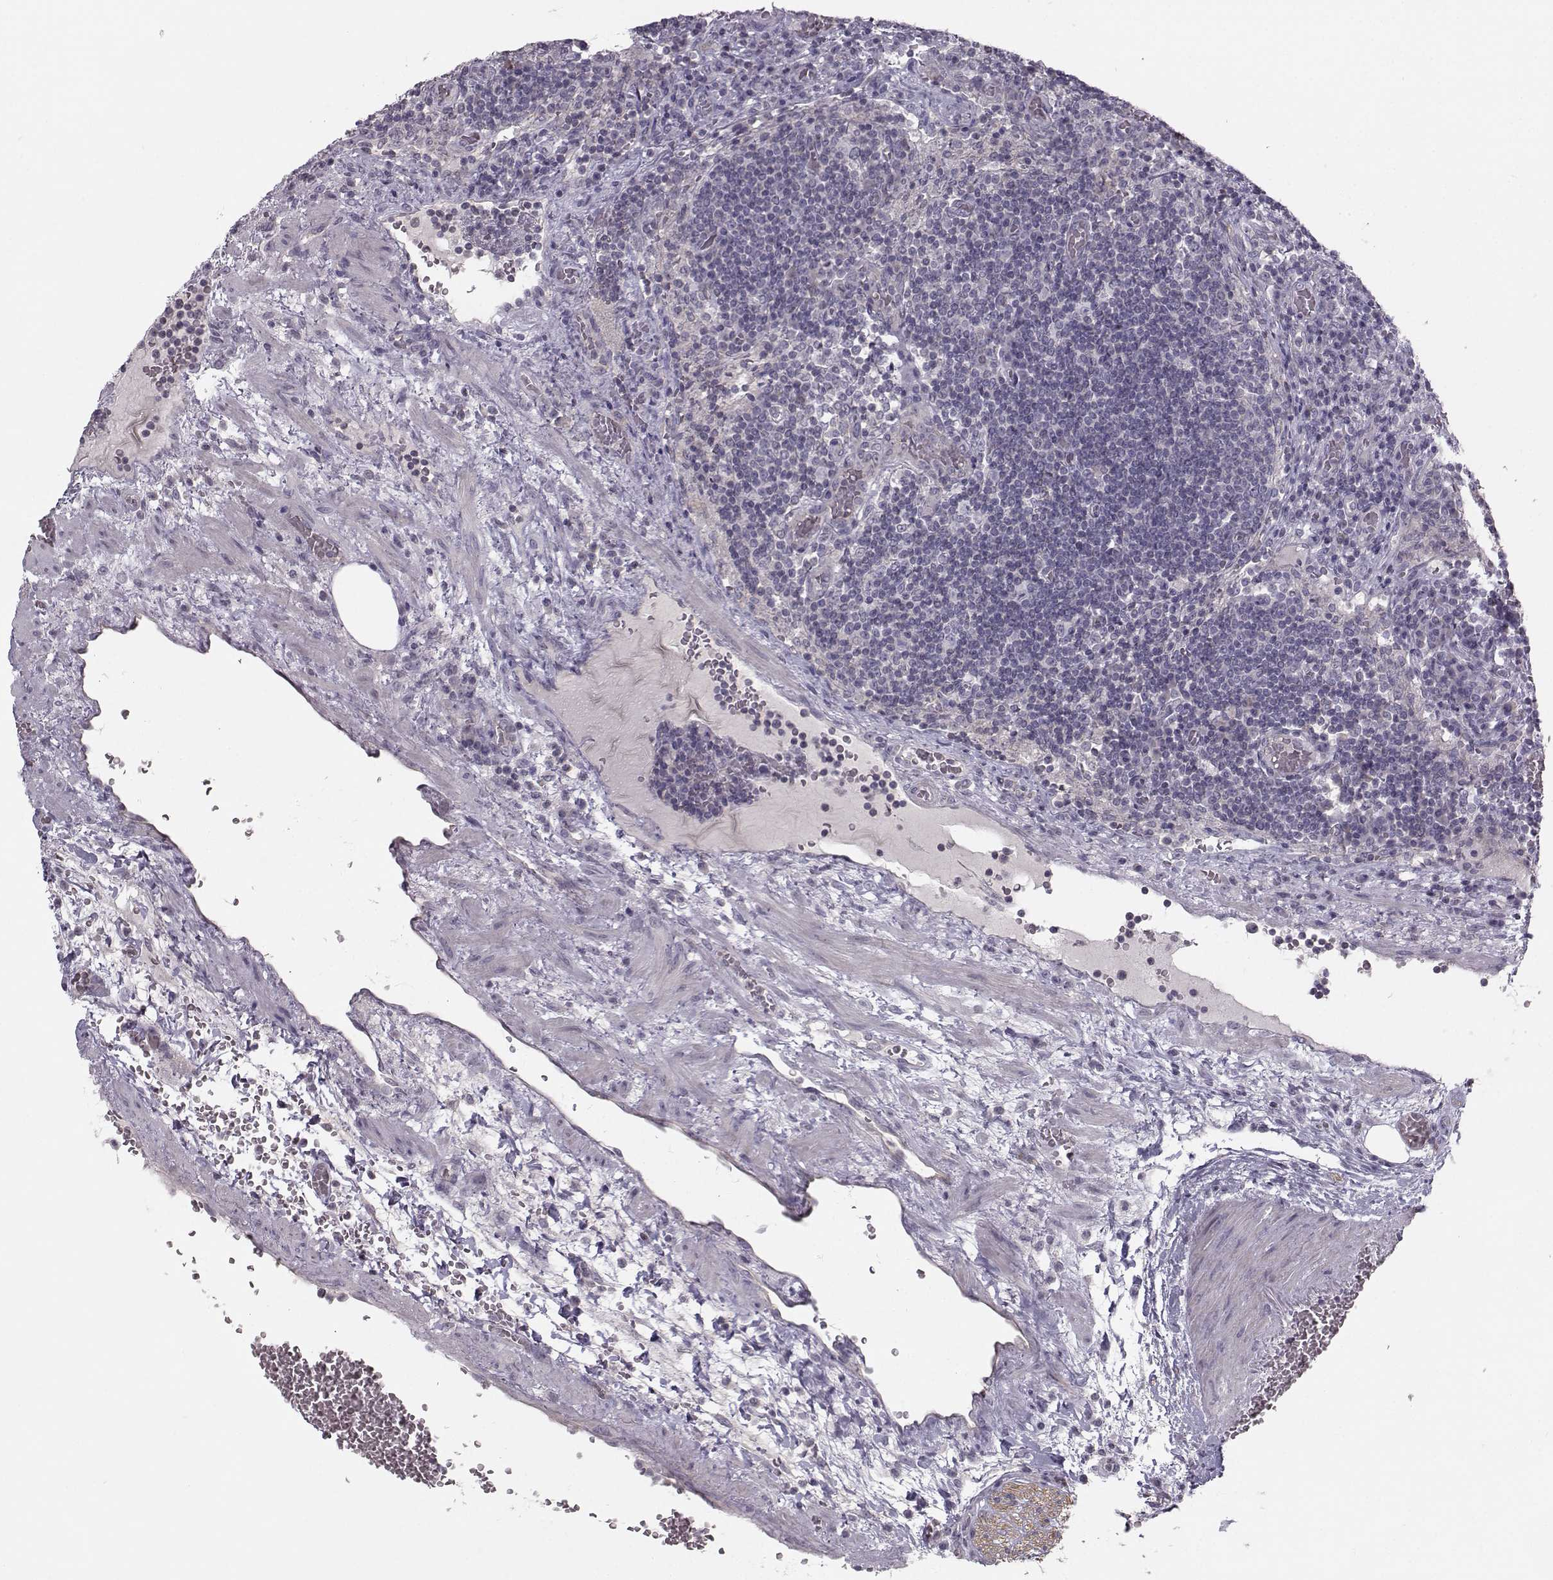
{"staining": {"intensity": "negative", "quantity": "none", "location": "none"}, "tissue": "lymph node", "cell_type": "Germinal center cells", "image_type": "normal", "snomed": [{"axis": "morphology", "description": "Normal tissue, NOS"}, {"axis": "topography", "description": "Lymph node"}], "caption": "IHC histopathology image of normal lymph node stained for a protein (brown), which reveals no positivity in germinal center cells. (DAB immunohistochemistry (IHC), high magnification).", "gene": "MAST1", "patient": {"sex": "male", "age": 63}}